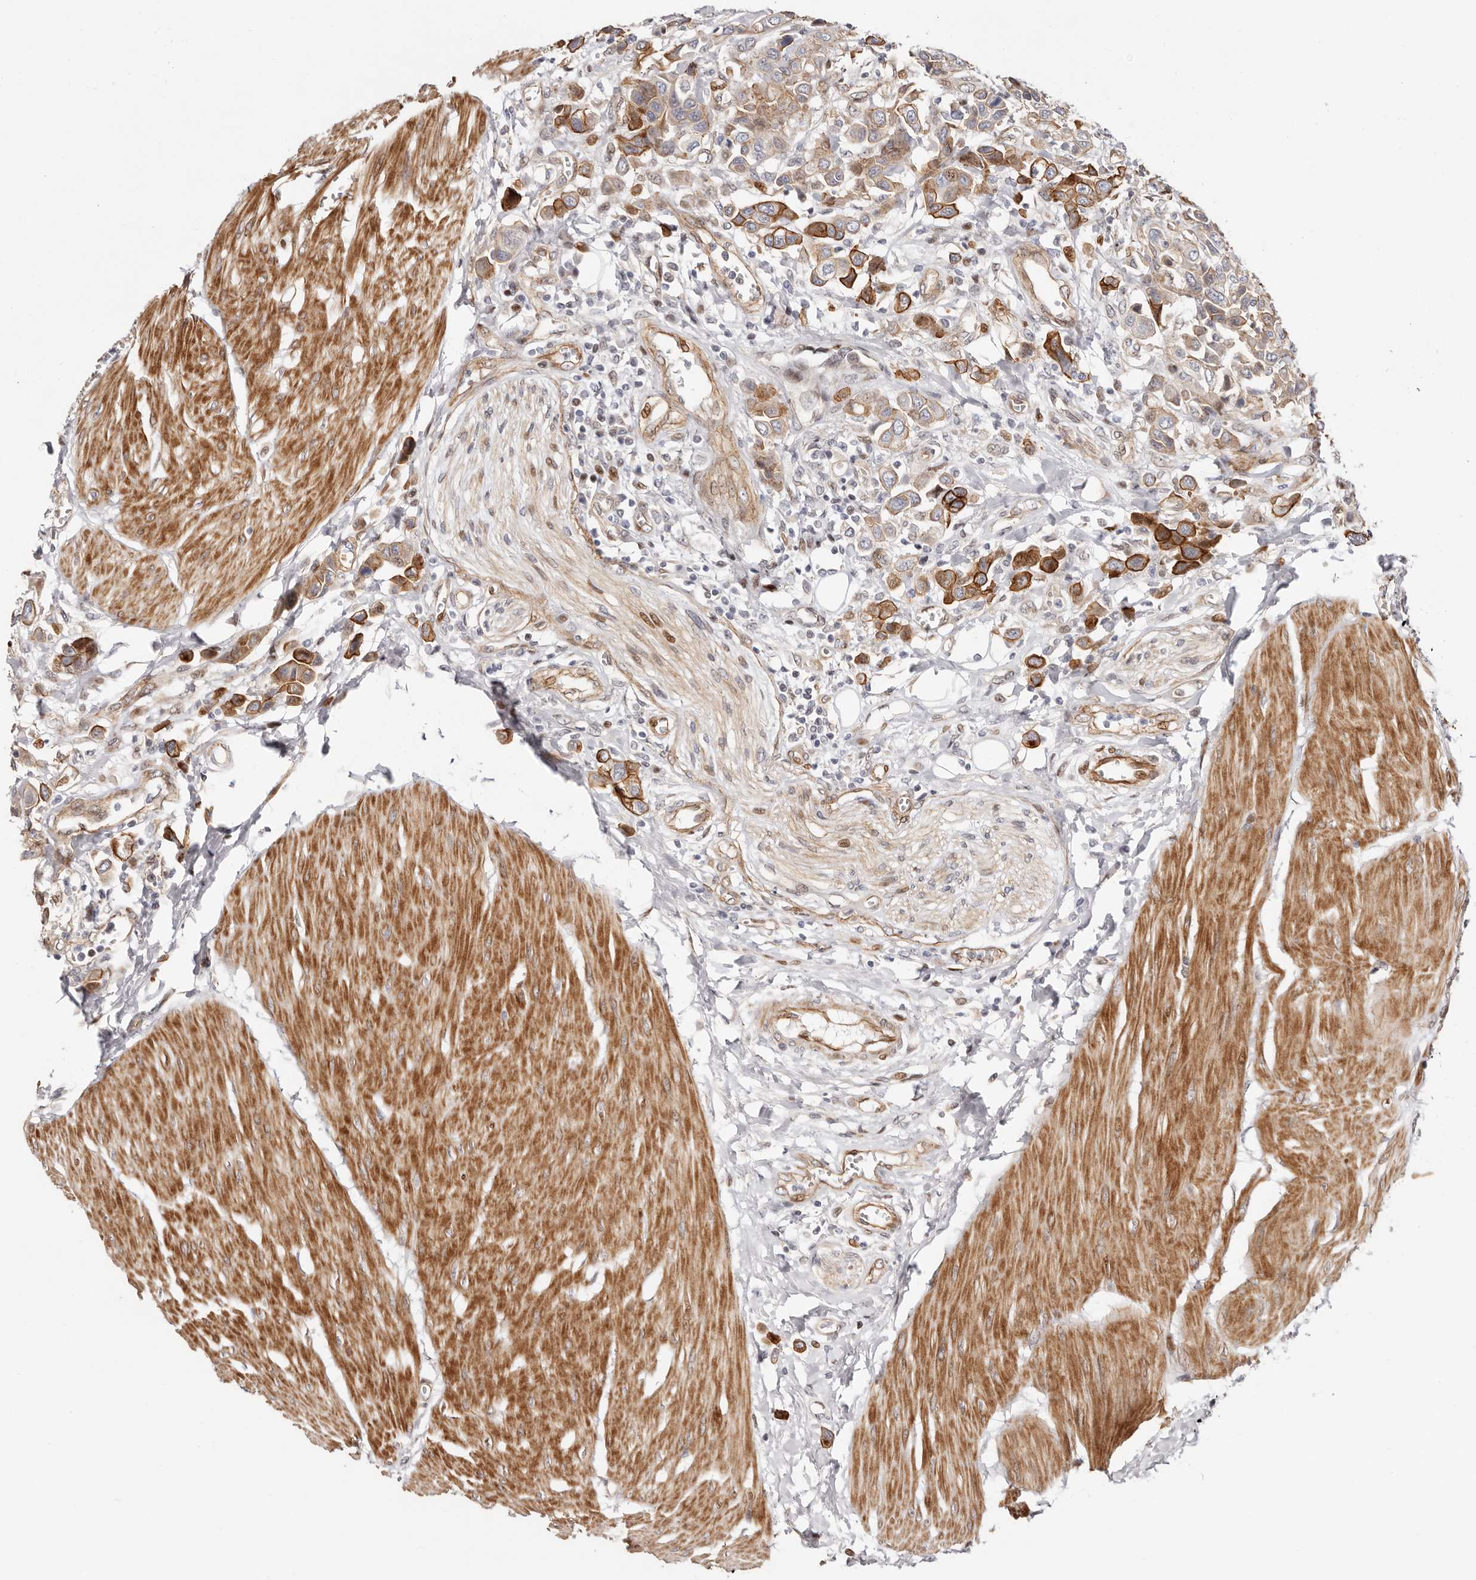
{"staining": {"intensity": "moderate", "quantity": ">75%", "location": "cytoplasmic/membranous"}, "tissue": "urothelial cancer", "cell_type": "Tumor cells", "image_type": "cancer", "snomed": [{"axis": "morphology", "description": "Urothelial carcinoma, High grade"}, {"axis": "topography", "description": "Urinary bladder"}], "caption": "The immunohistochemical stain shows moderate cytoplasmic/membranous expression in tumor cells of urothelial cancer tissue. (IHC, brightfield microscopy, high magnification).", "gene": "EPHX3", "patient": {"sex": "male", "age": 50}}